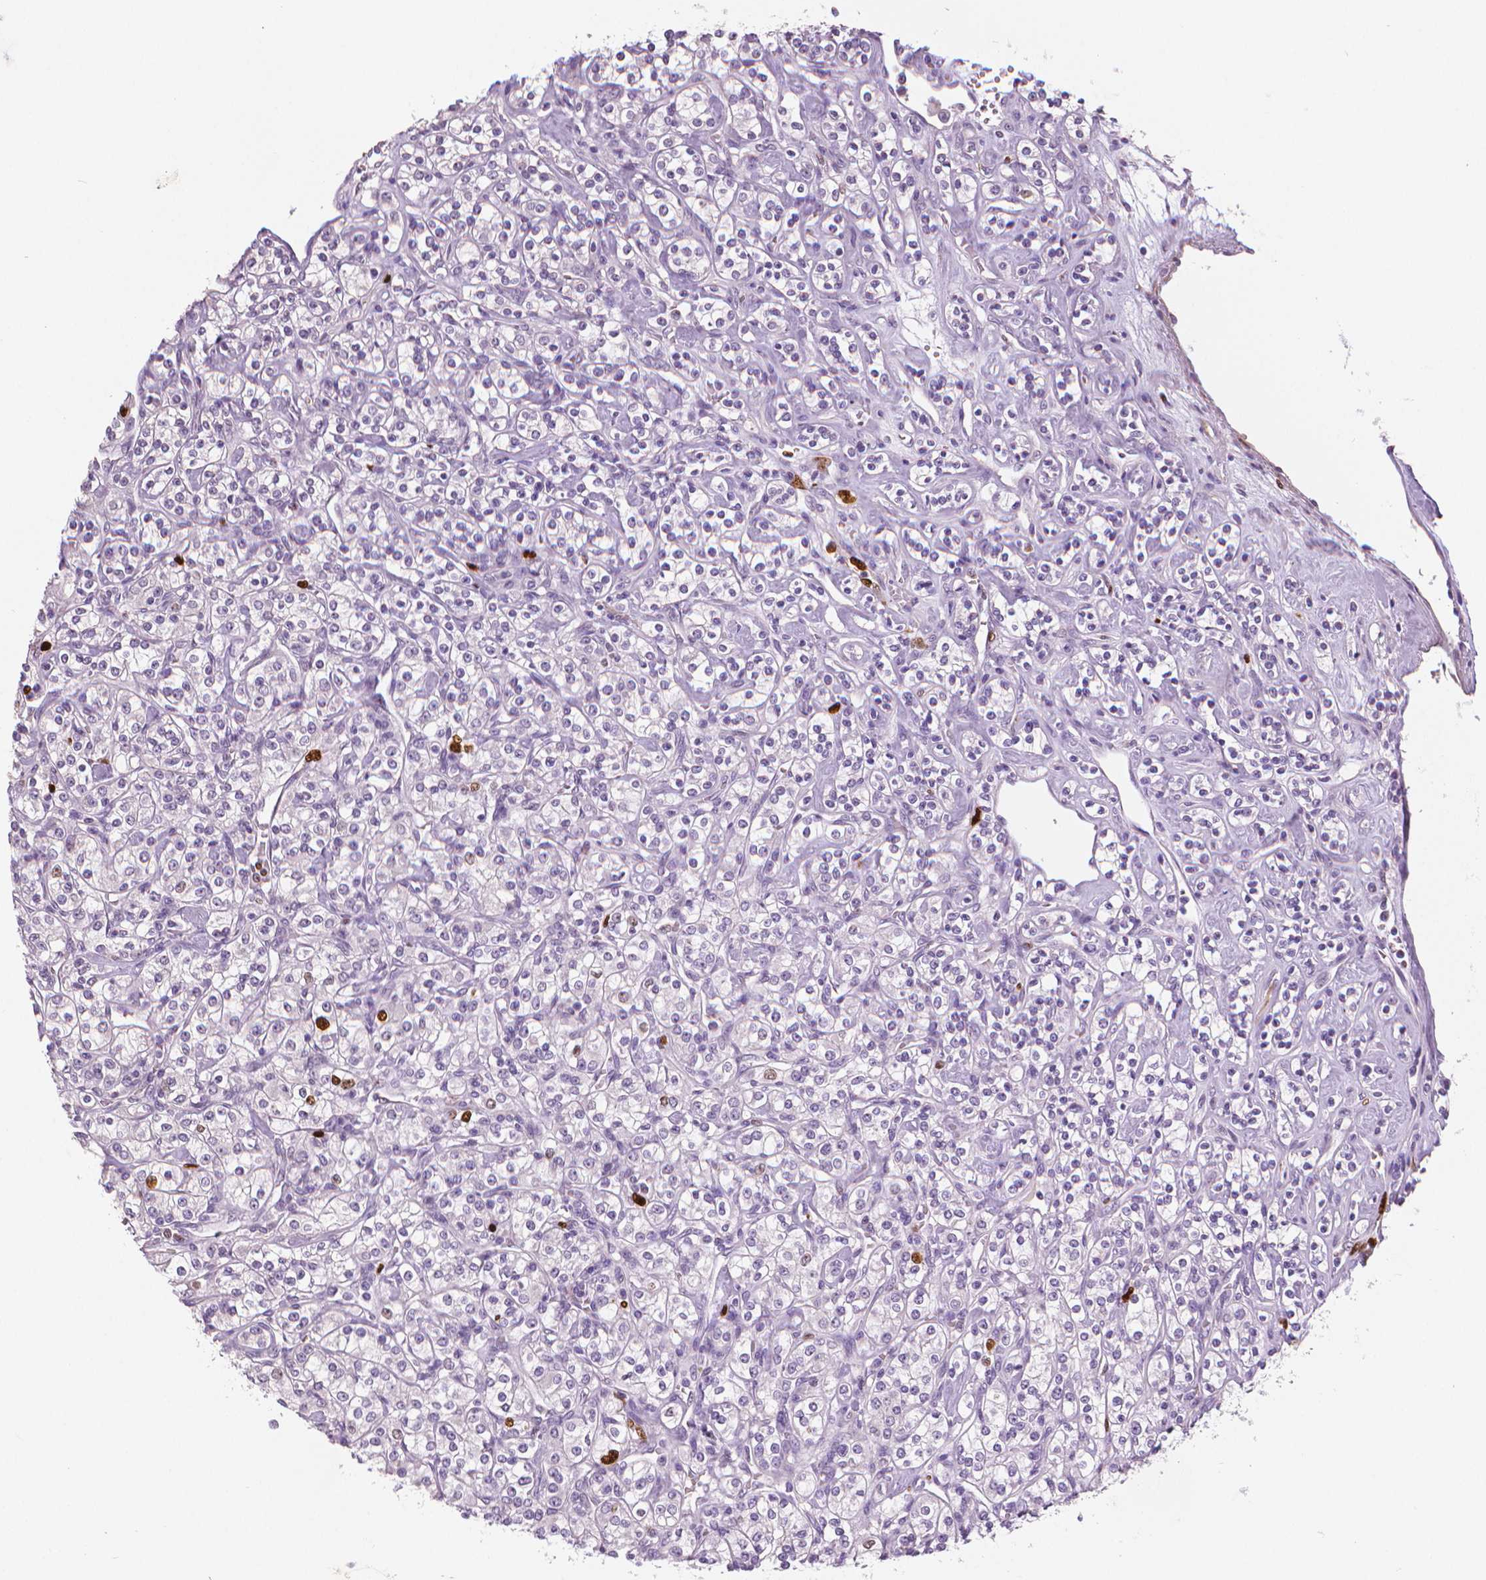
{"staining": {"intensity": "strong", "quantity": "<25%", "location": "nuclear"}, "tissue": "renal cancer", "cell_type": "Tumor cells", "image_type": "cancer", "snomed": [{"axis": "morphology", "description": "Adenocarcinoma, NOS"}, {"axis": "topography", "description": "Kidney"}], "caption": "A photomicrograph of human renal cancer stained for a protein reveals strong nuclear brown staining in tumor cells.", "gene": "MKI67", "patient": {"sex": "male", "age": 77}}